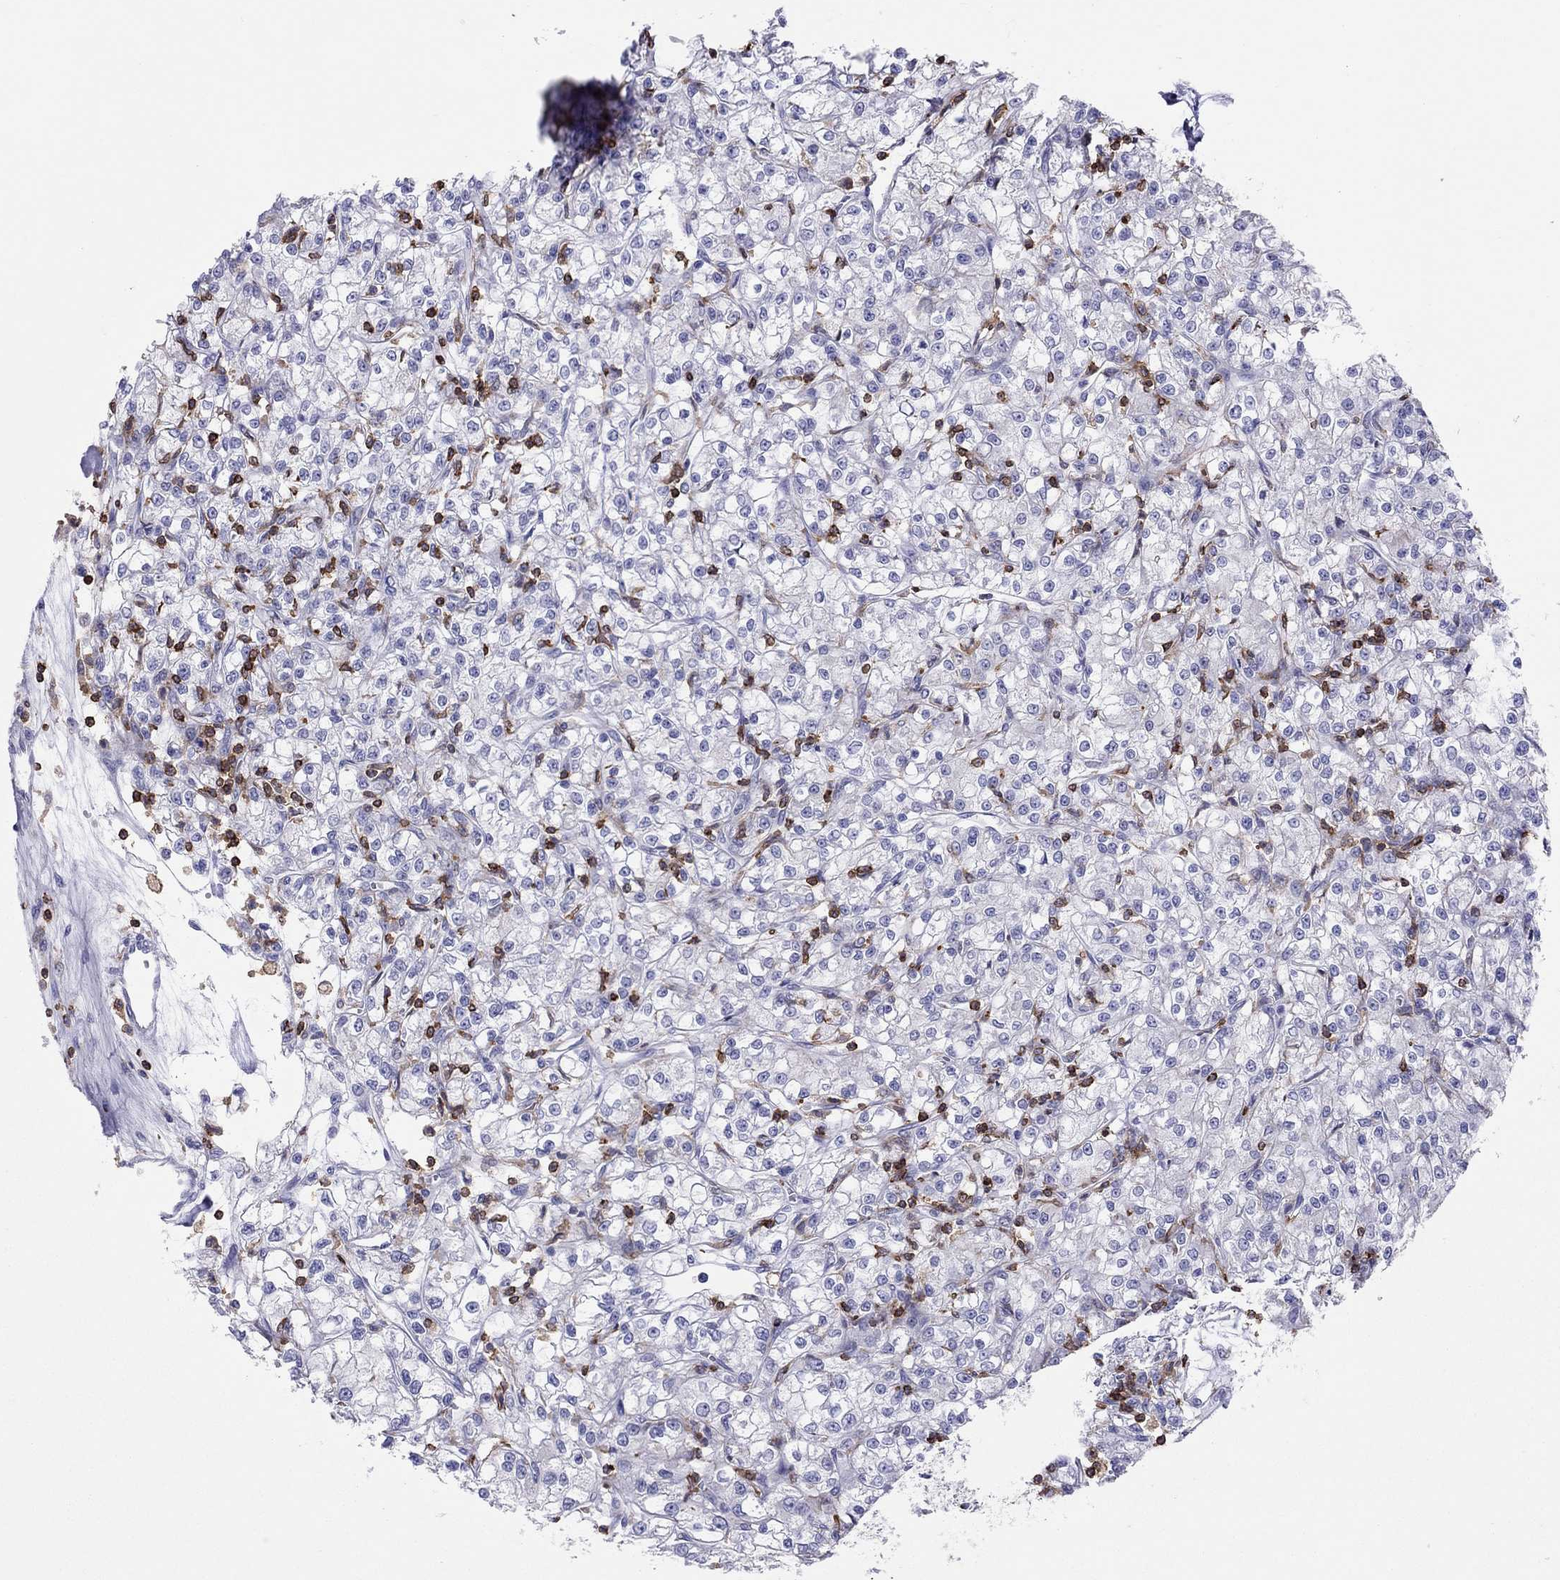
{"staining": {"intensity": "negative", "quantity": "none", "location": "none"}, "tissue": "renal cancer", "cell_type": "Tumor cells", "image_type": "cancer", "snomed": [{"axis": "morphology", "description": "Adenocarcinoma, NOS"}, {"axis": "topography", "description": "Kidney"}], "caption": "Immunohistochemistry photomicrograph of neoplastic tissue: human renal cancer (adenocarcinoma) stained with DAB (3,3'-diaminobenzidine) exhibits no significant protein expression in tumor cells. (DAB immunohistochemistry (IHC) visualized using brightfield microscopy, high magnification).", "gene": "MND1", "patient": {"sex": "female", "age": 59}}